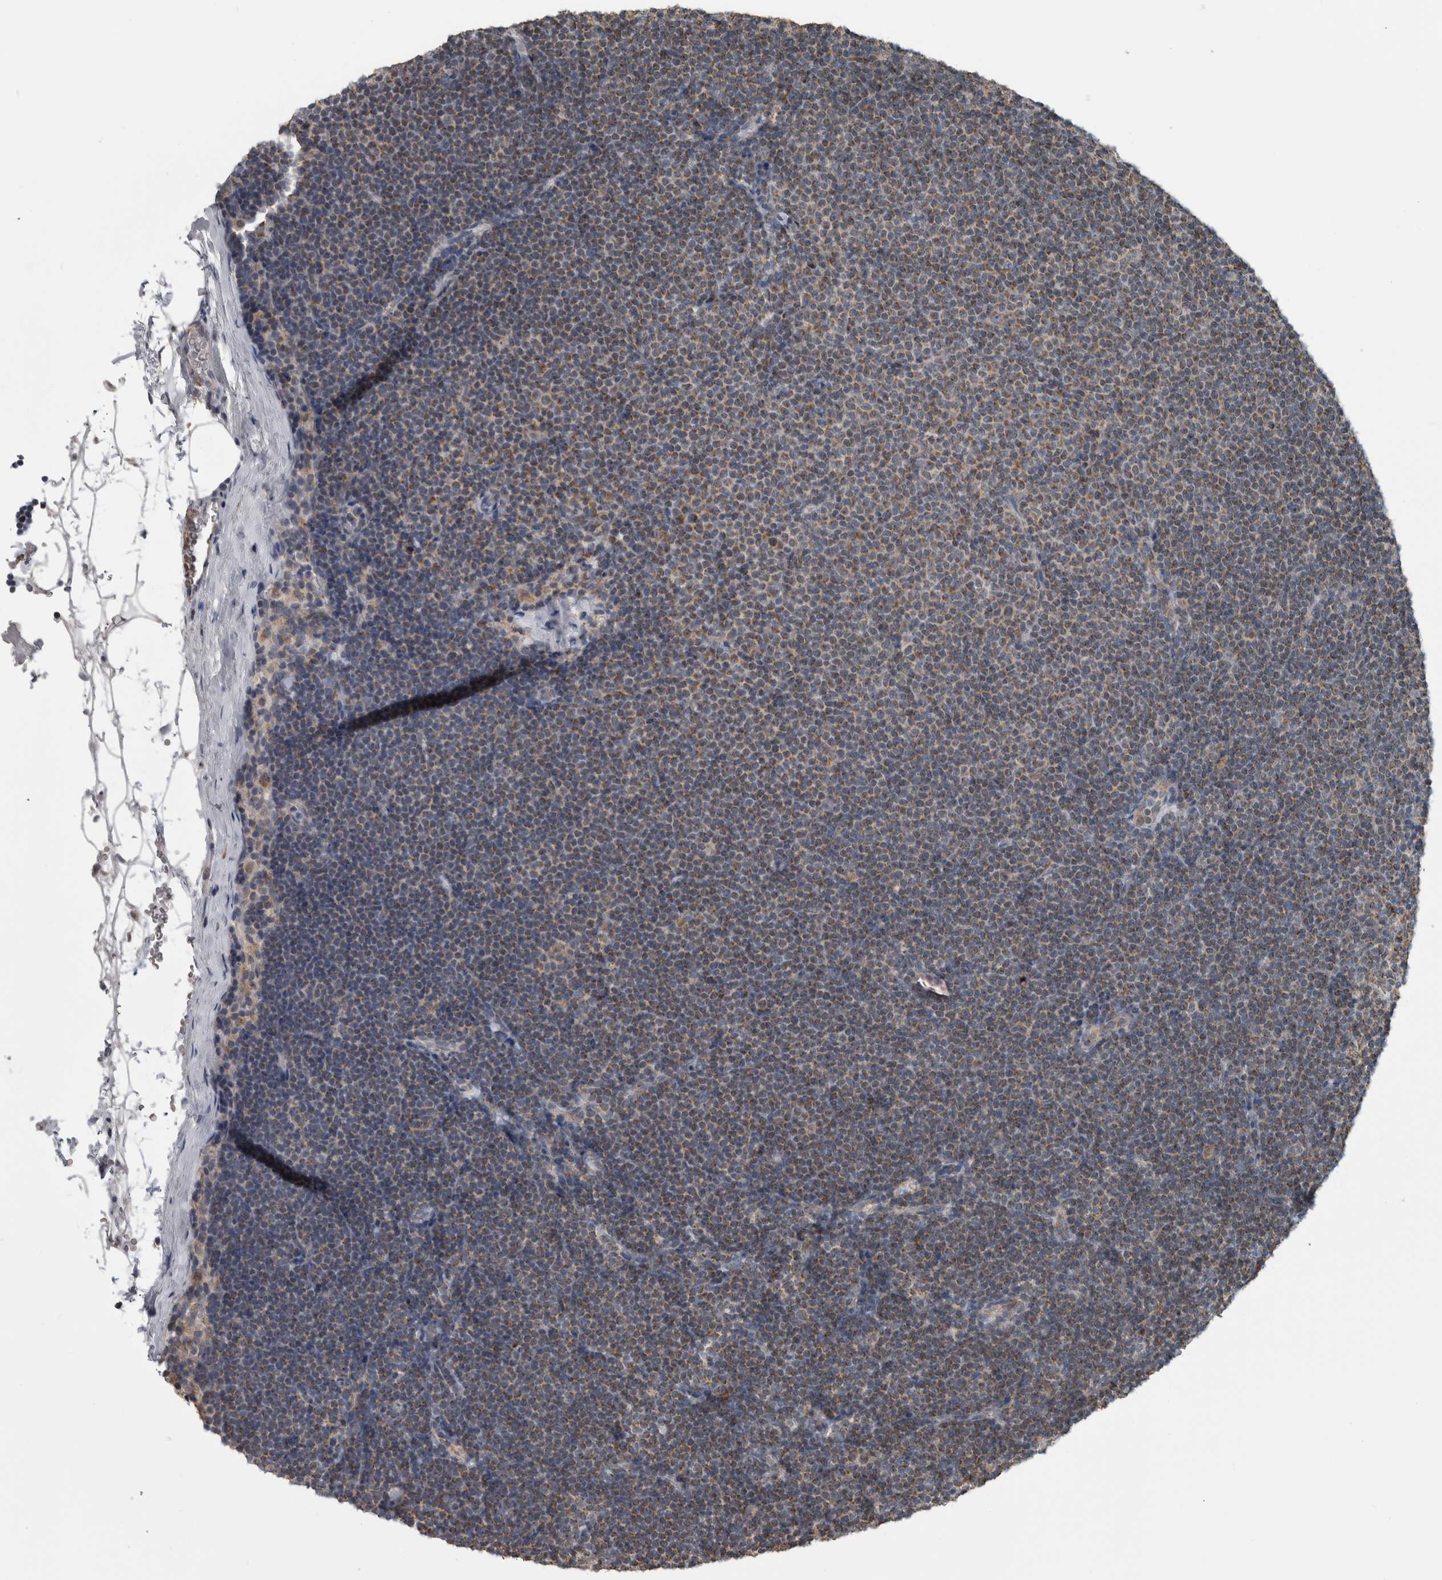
{"staining": {"intensity": "moderate", "quantity": ">75%", "location": "cytoplasmic/membranous"}, "tissue": "lymphoma", "cell_type": "Tumor cells", "image_type": "cancer", "snomed": [{"axis": "morphology", "description": "Malignant lymphoma, non-Hodgkin's type, Low grade"}, {"axis": "topography", "description": "Lymph node"}], "caption": "Brown immunohistochemical staining in low-grade malignant lymphoma, non-Hodgkin's type shows moderate cytoplasmic/membranous staining in approximately >75% of tumor cells.", "gene": "ARMC1", "patient": {"sex": "female", "age": 53}}